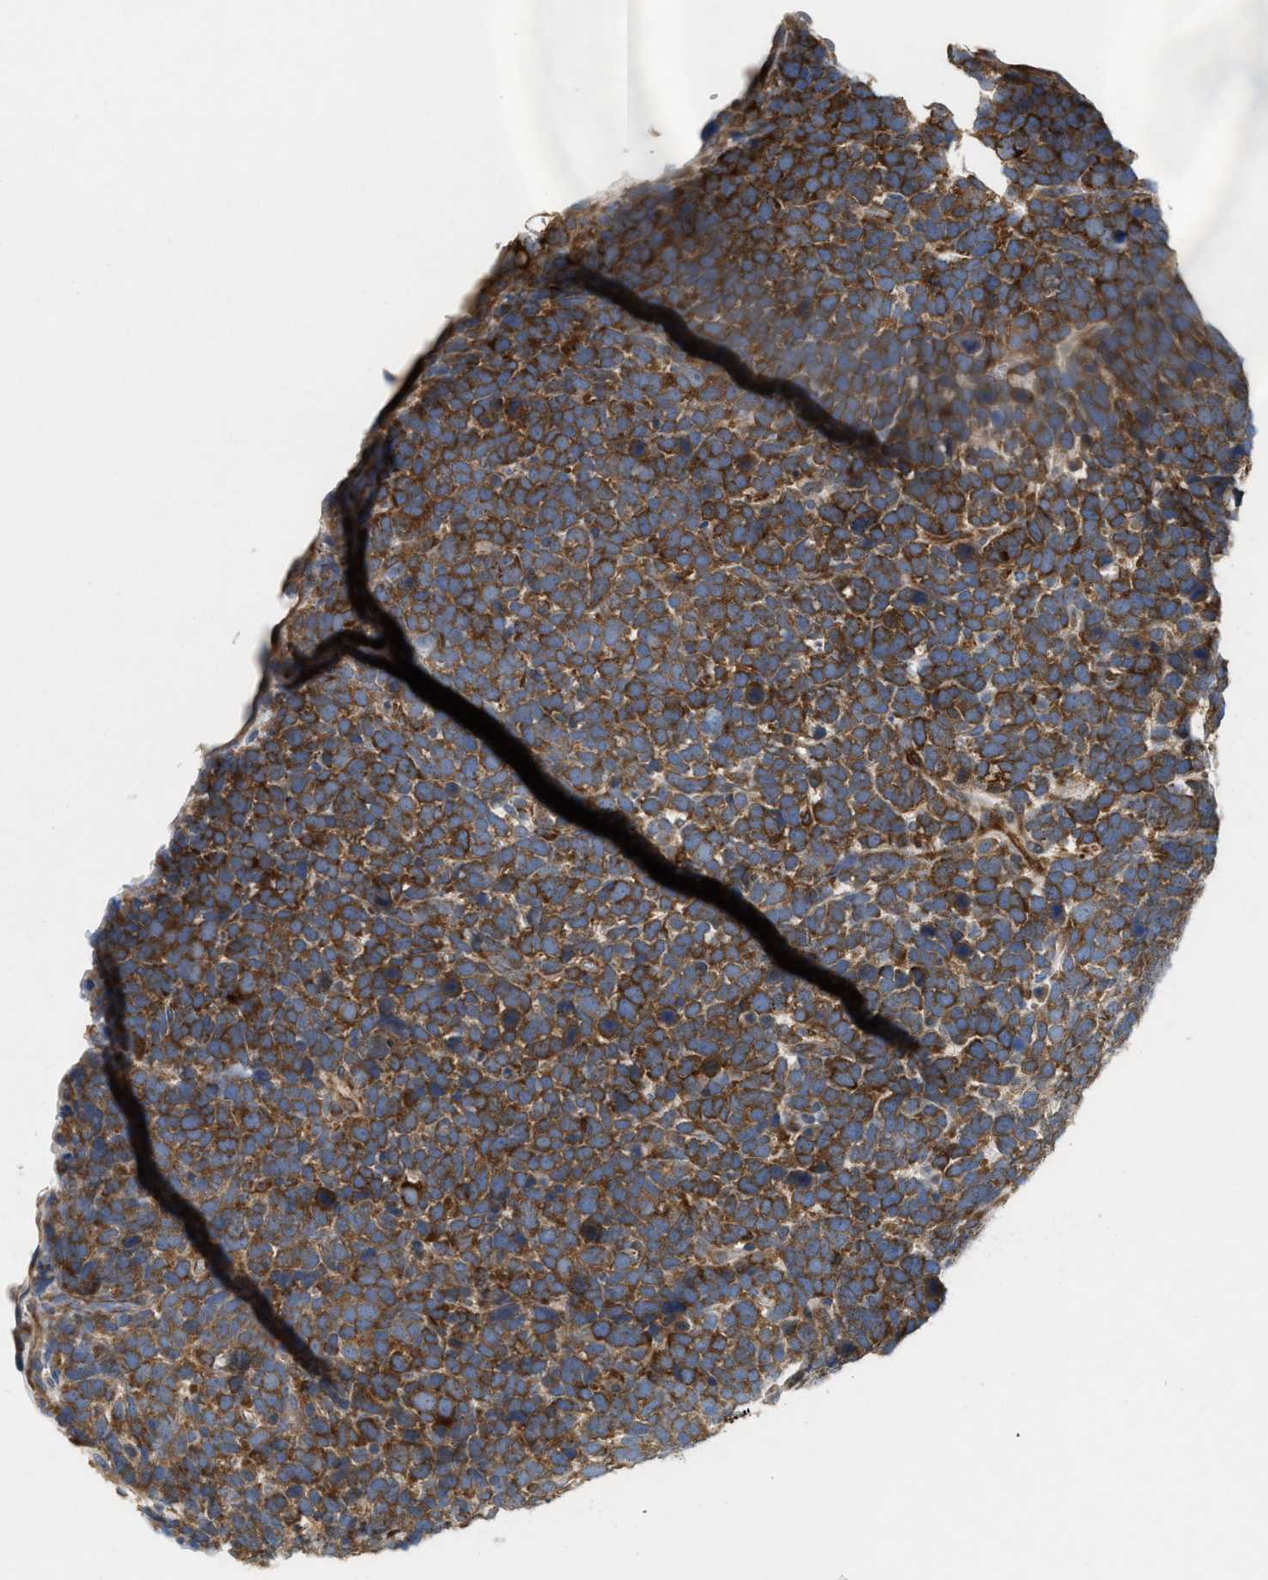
{"staining": {"intensity": "strong", "quantity": ">75%", "location": "cytoplasmic/membranous"}, "tissue": "urothelial cancer", "cell_type": "Tumor cells", "image_type": "cancer", "snomed": [{"axis": "morphology", "description": "Urothelial carcinoma, High grade"}, {"axis": "topography", "description": "Urinary bladder"}], "caption": "Immunohistochemistry (IHC) of human urothelial cancer shows high levels of strong cytoplasmic/membranous expression in about >75% of tumor cells.", "gene": "UBAP2", "patient": {"sex": "female", "age": 82}}